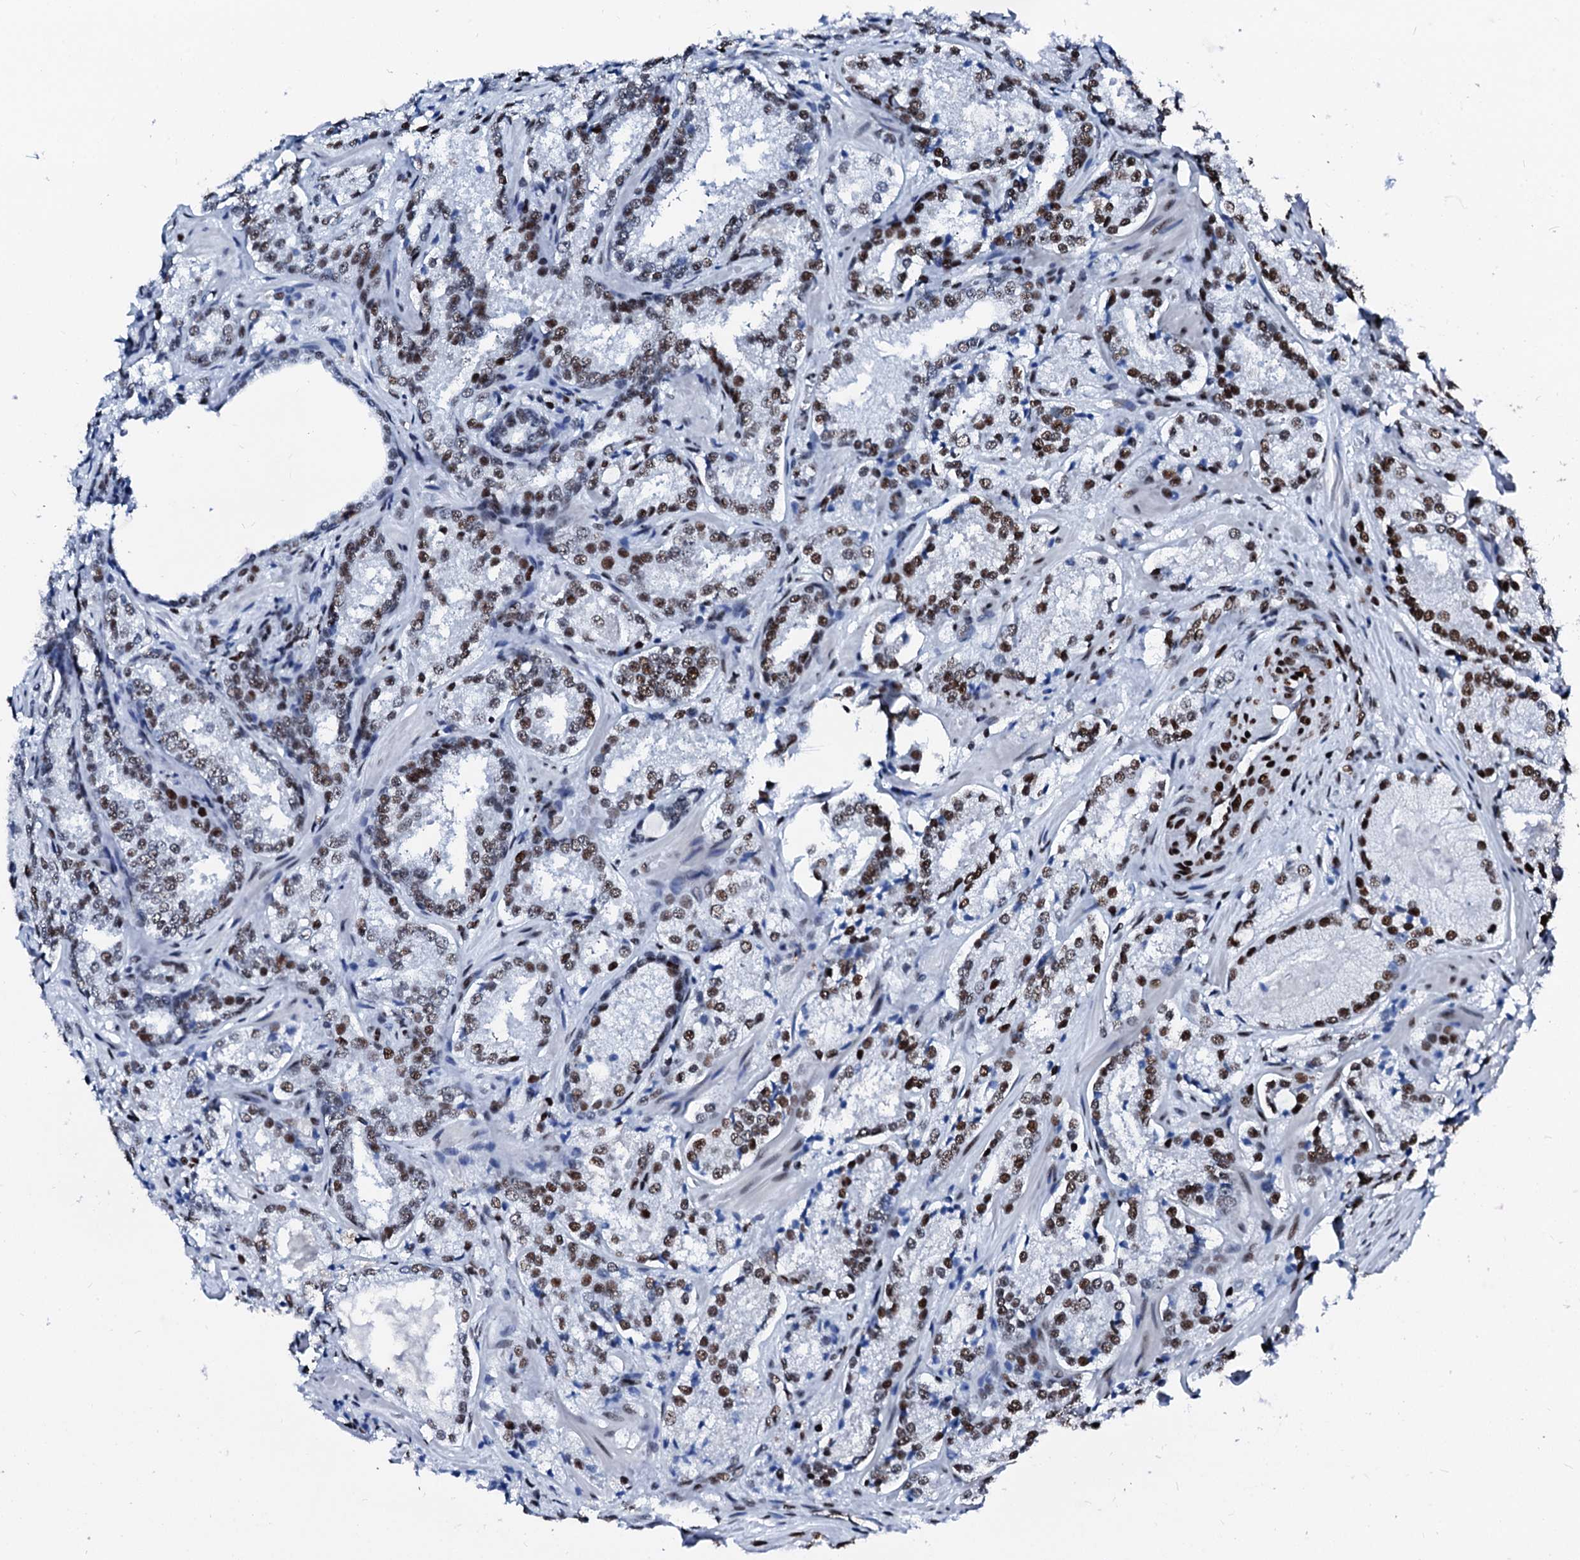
{"staining": {"intensity": "moderate", "quantity": ">75%", "location": "nuclear"}, "tissue": "prostate cancer", "cell_type": "Tumor cells", "image_type": "cancer", "snomed": [{"axis": "morphology", "description": "Adenocarcinoma, Low grade"}, {"axis": "topography", "description": "Prostate"}], "caption": "Prostate cancer (adenocarcinoma (low-grade)) stained with IHC reveals moderate nuclear expression in about >75% of tumor cells. The staining was performed using DAB (3,3'-diaminobenzidine), with brown indicating positive protein expression. Nuclei are stained blue with hematoxylin.", "gene": "RALY", "patient": {"sex": "male", "age": 74}}